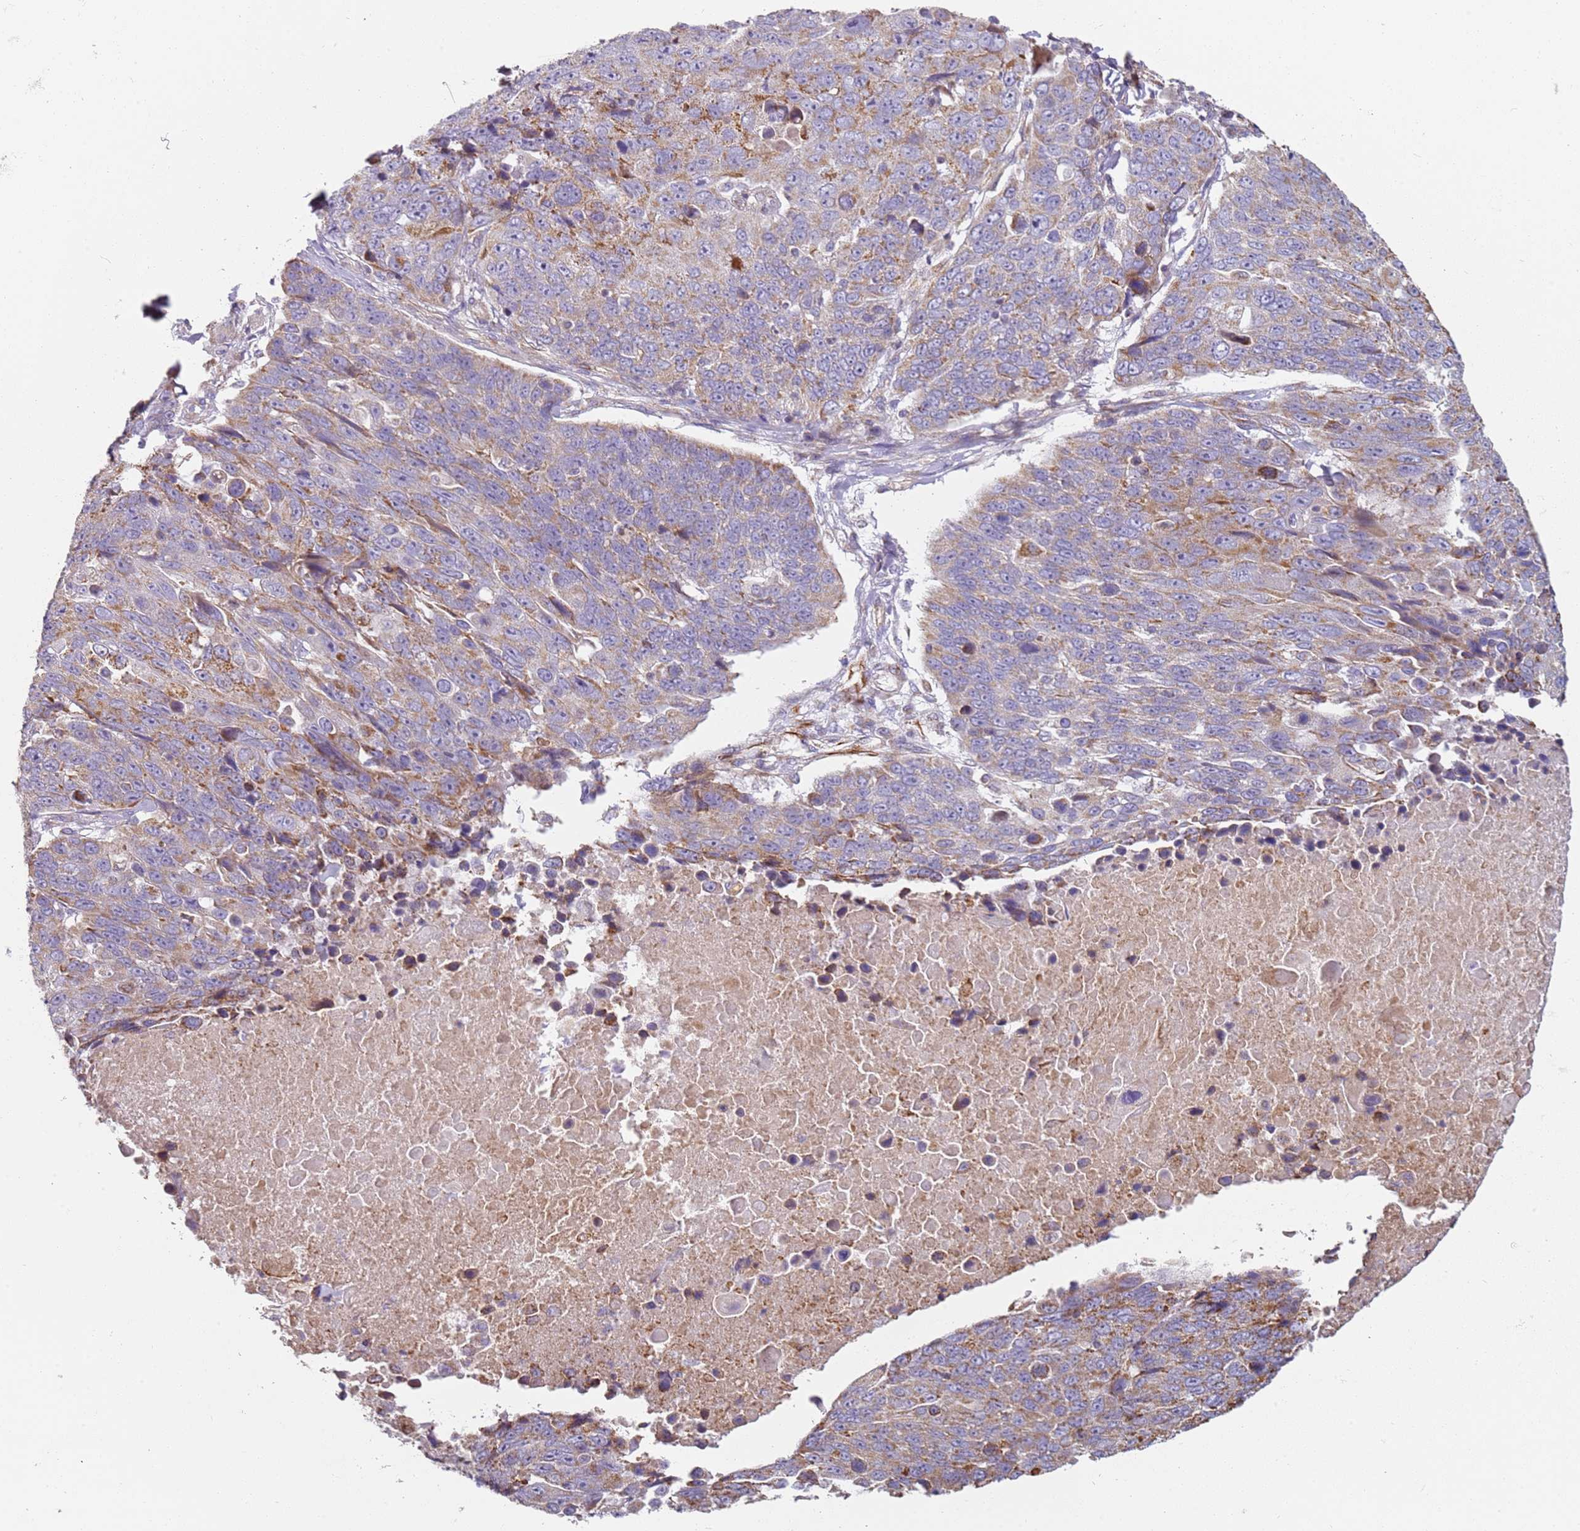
{"staining": {"intensity": "moderate", "quantity": ">75%", "location": "cytoplasmic/membranous"}, "tissue": "lung cancer", "cell_type": "Tumor cells", "image_type": "cancer", "snomed": [{"axis": "morphology", "description": "Squamous cell carcinoma, NOS"}, {"axis": "topography", "description": "Lung"}], "caption": "Squamous cell carcinoma (lung) stained with a brown dye exhibits moderate cytoplasmic/membranous positive expression in about >75% of tumor cells.", "gene": "ALS2", "patient": {"sex": "male", "age": 66}}